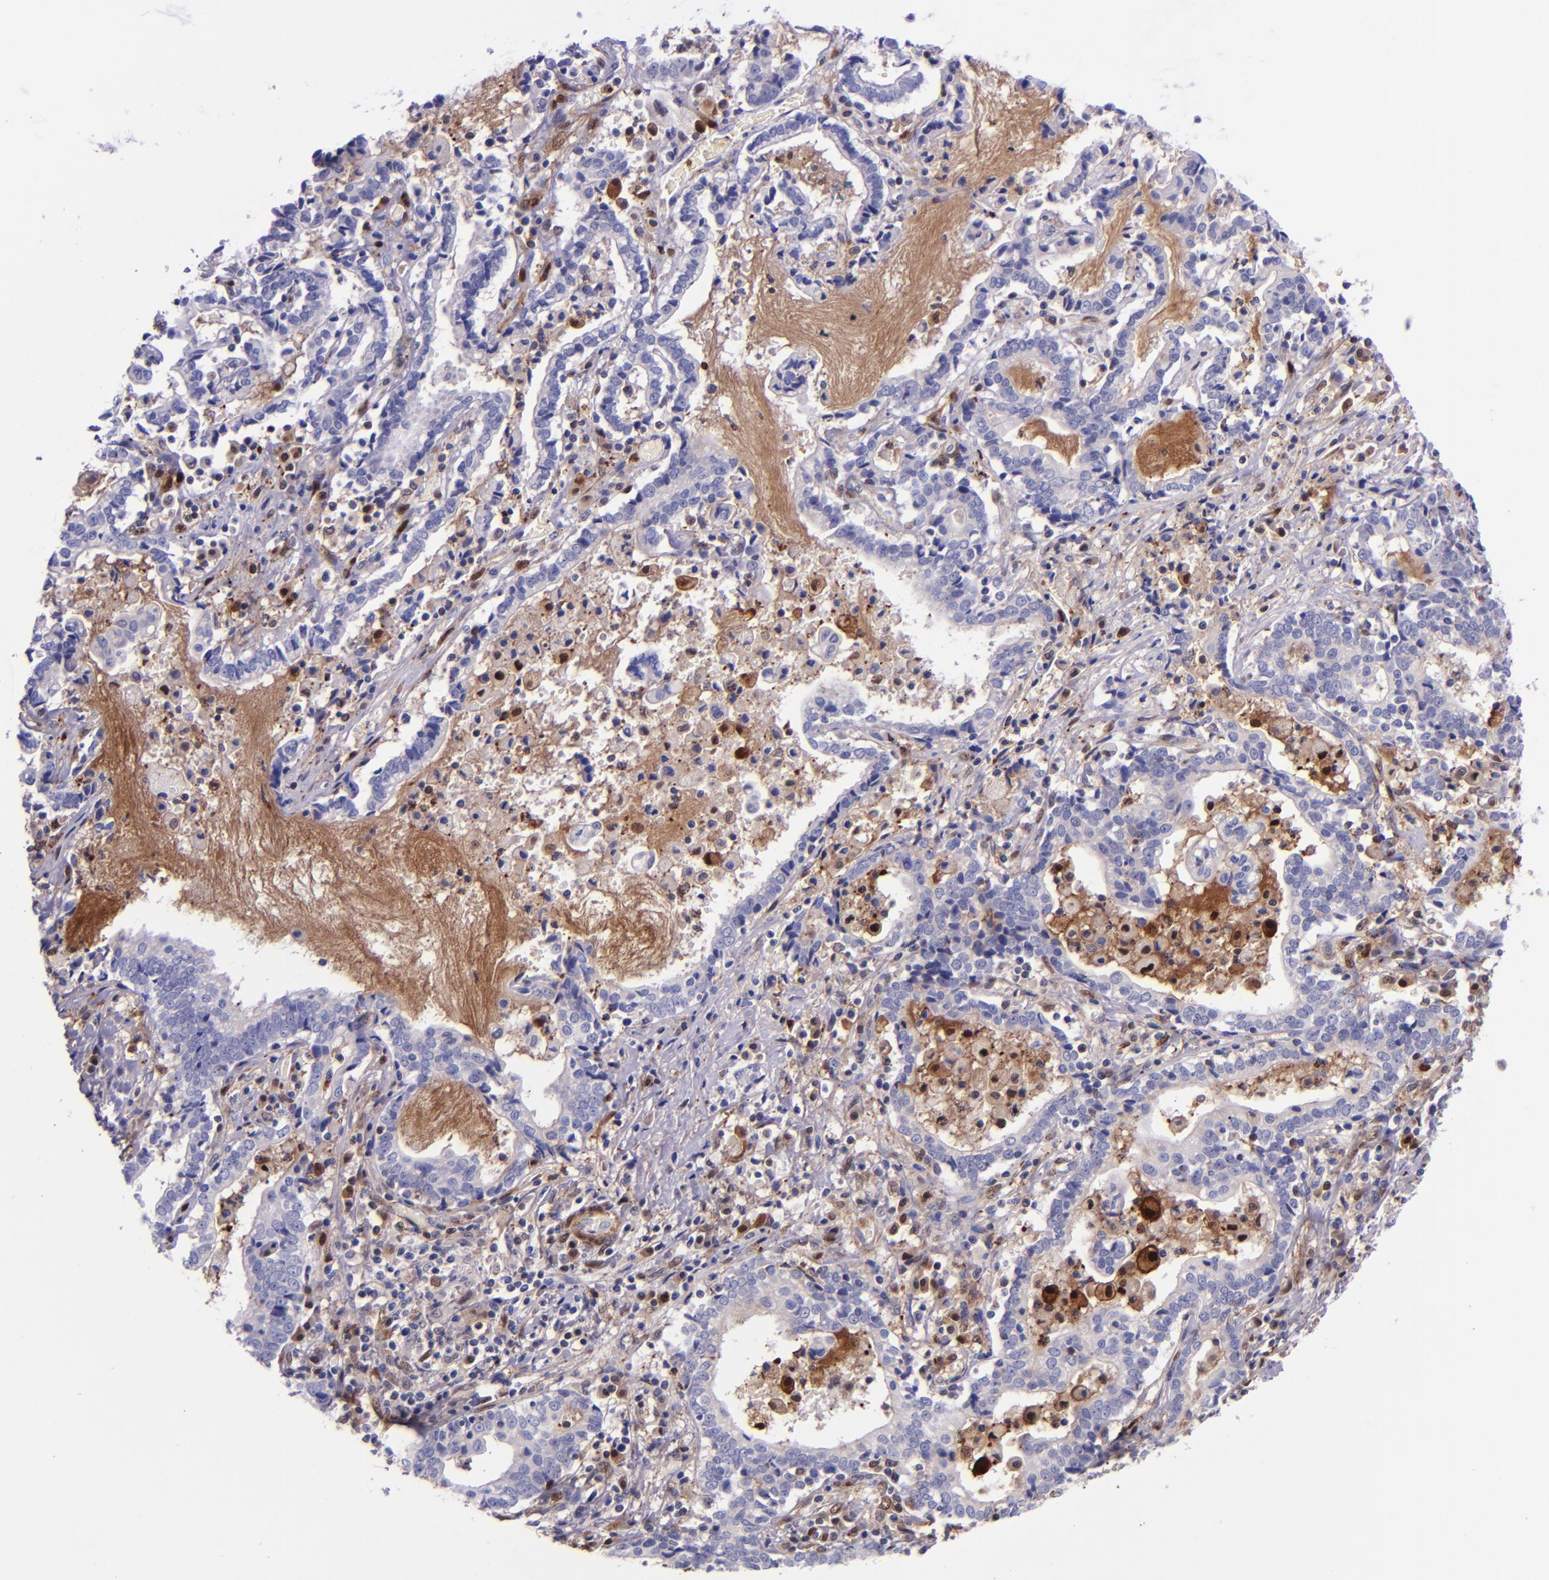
{"staining": {"intensity": "negative", "quantity": "none", "location": "none"}, "tissue": "liver cancer", "cell_type": "Tumor cells", "image_type": "cancer", "snomed": [{"axis": "morphology", "description": "Cholangiocarcinoma"}, {"axis": "topography", "description": "Liver"}], "caption": "The immunohistochemistry micrograph has no significant staining in tumor cells of liver cancer tissue.", "gene": "LGALS1", "patient": {"sex": "male", "age": 57}}